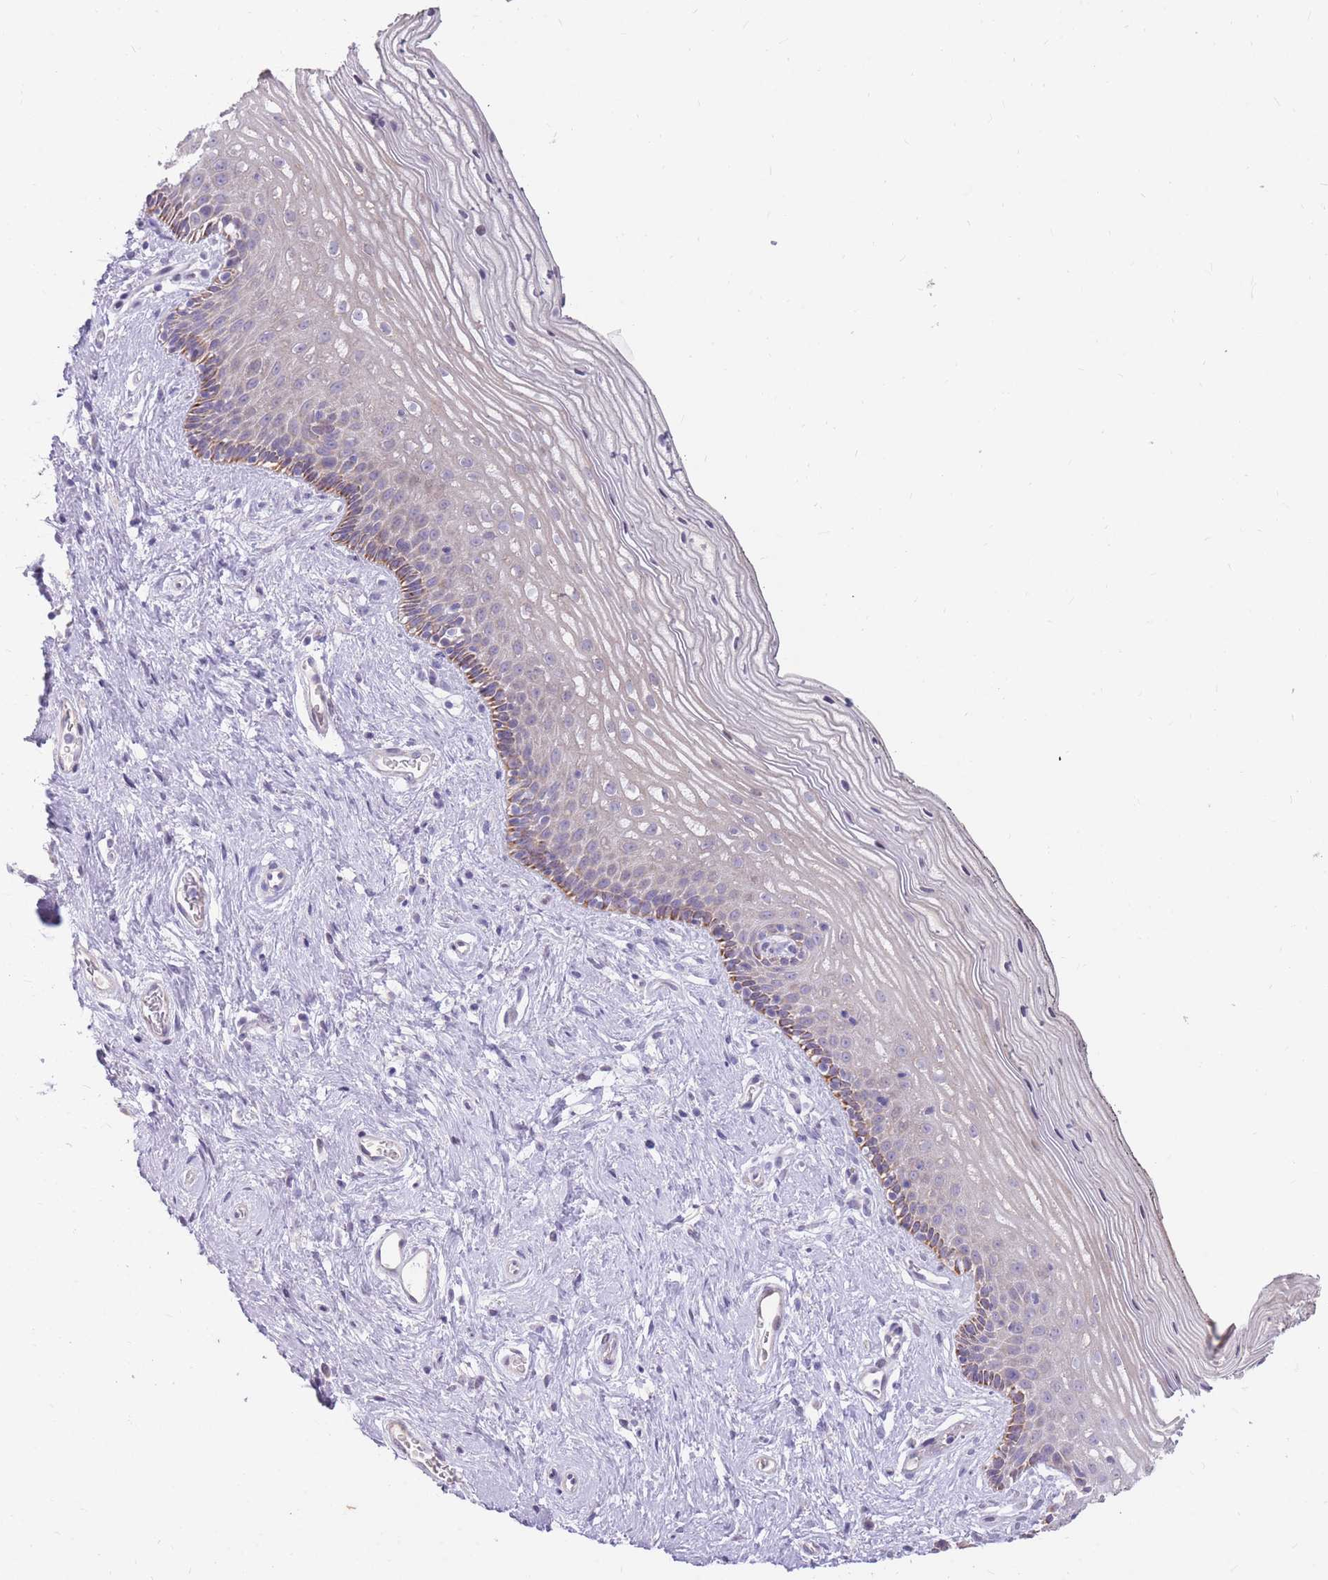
{"staining": {"intensity": "moderate", "quantity": "<25%", "location": "cytoplasmic/membranous"}, "tissue": "vagina", "cell_type": "Squamous epithelial cells", "image_type": "normal", "snomed": [{"axis": "morphology", "description": "Normal tissue, NOS"}, {"axis": "topography", "description": "Vagina"}], "caption": "Brown immunohistochemical staining in normal vagina reveals moderate cytoplasmic/membranous staining in about <25% of squamous epithelial cells.", "gene": "RNF170", "patient": {"sex": "female", "age": 47}}